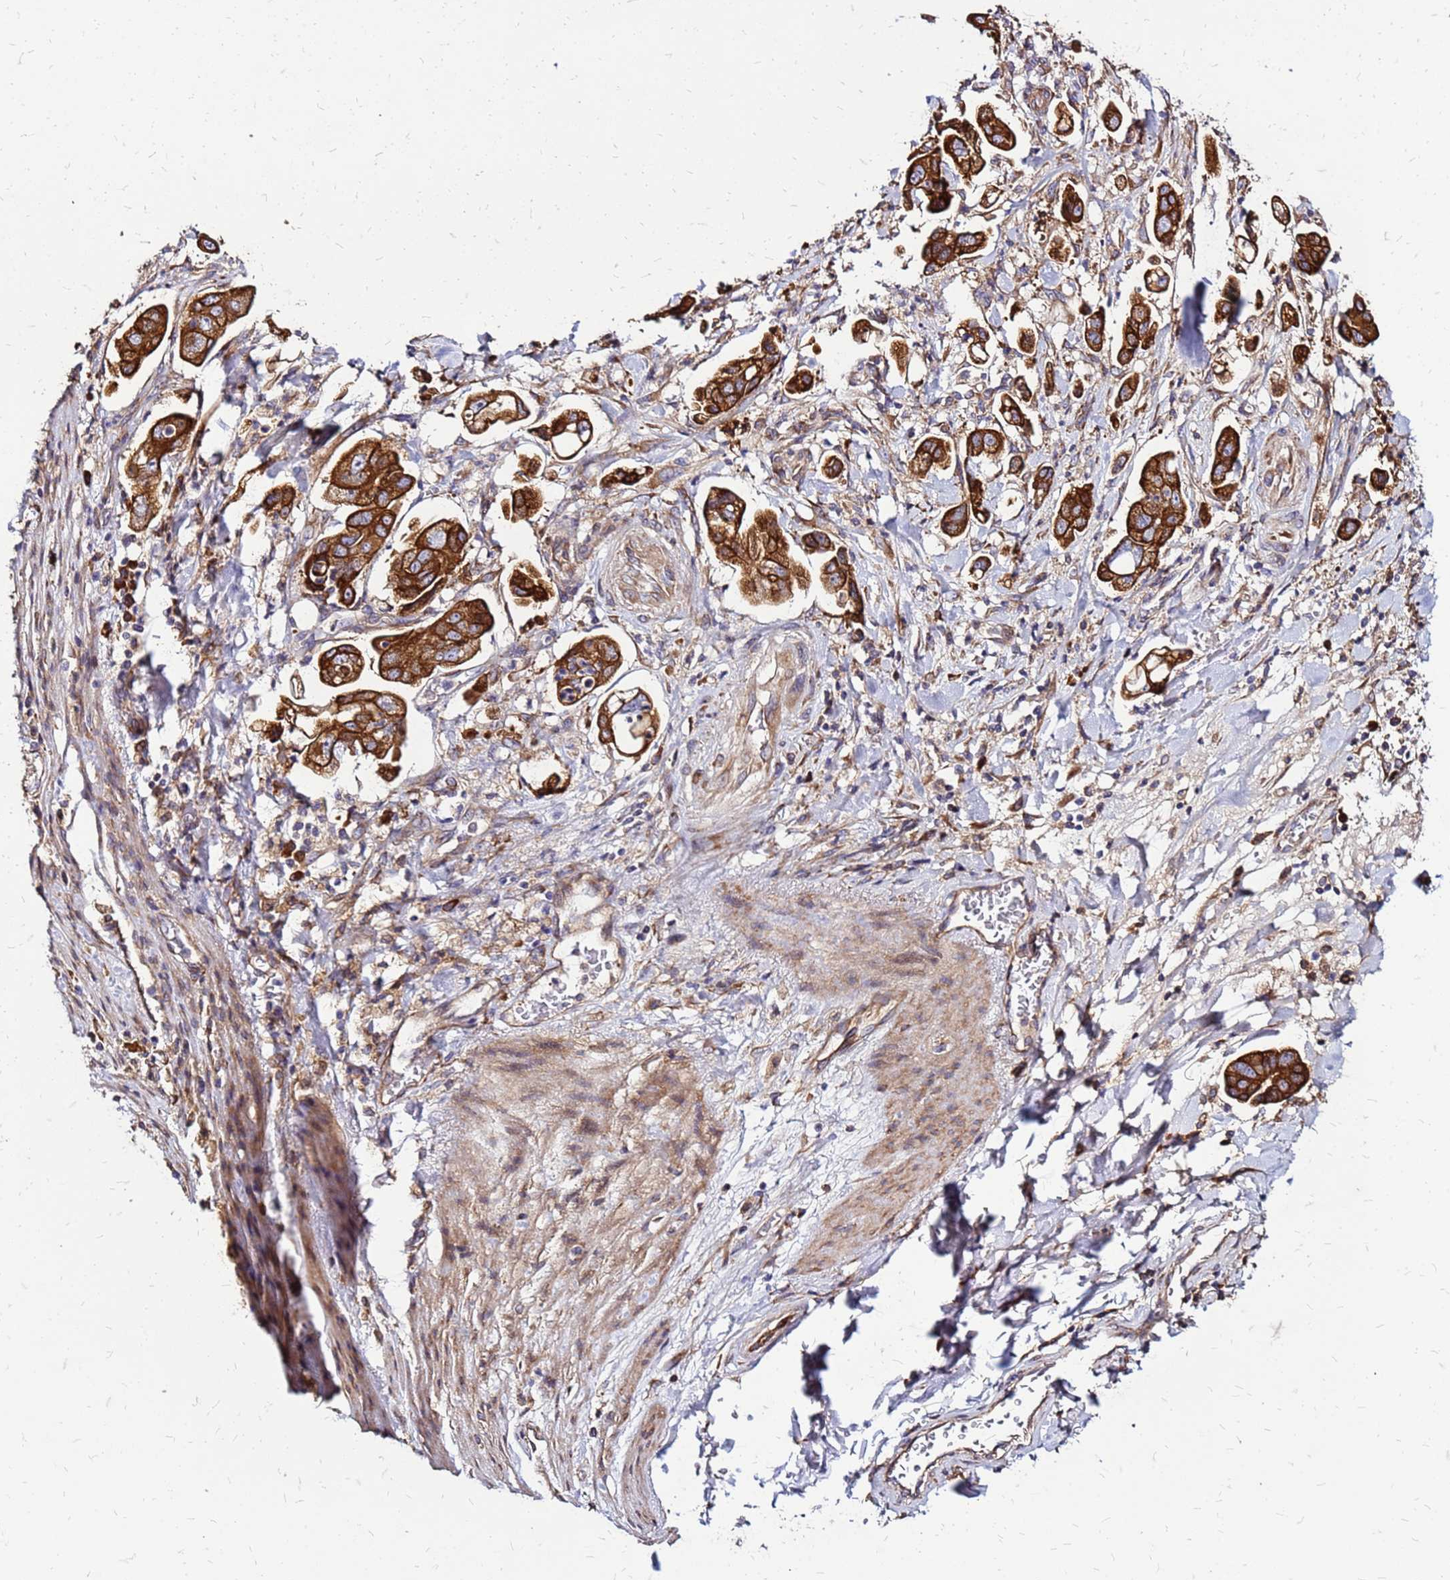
{"staining": {"intensity": "strong", "quantity": ">75%", "location": "cytoplasmic/membranous"}, "tissue": "stomach cancer", "cell_type": "Tumor cells", "image_type": "cancer", "snomed": [{"axis": "morphology", "description": "Adenocarcinoma, NOS"}, {"axis": "topography", "description": "Stomach"}], "caption": "Stomach cancer tissue reveals strong cytoplasmic/membranous staining in approximately >75% of tumor cells (brown staining indicates protein expression, while blue staining denotes nuclei).", "gene": "VMO1", "patient": {"sex": "male", "age": 62}}